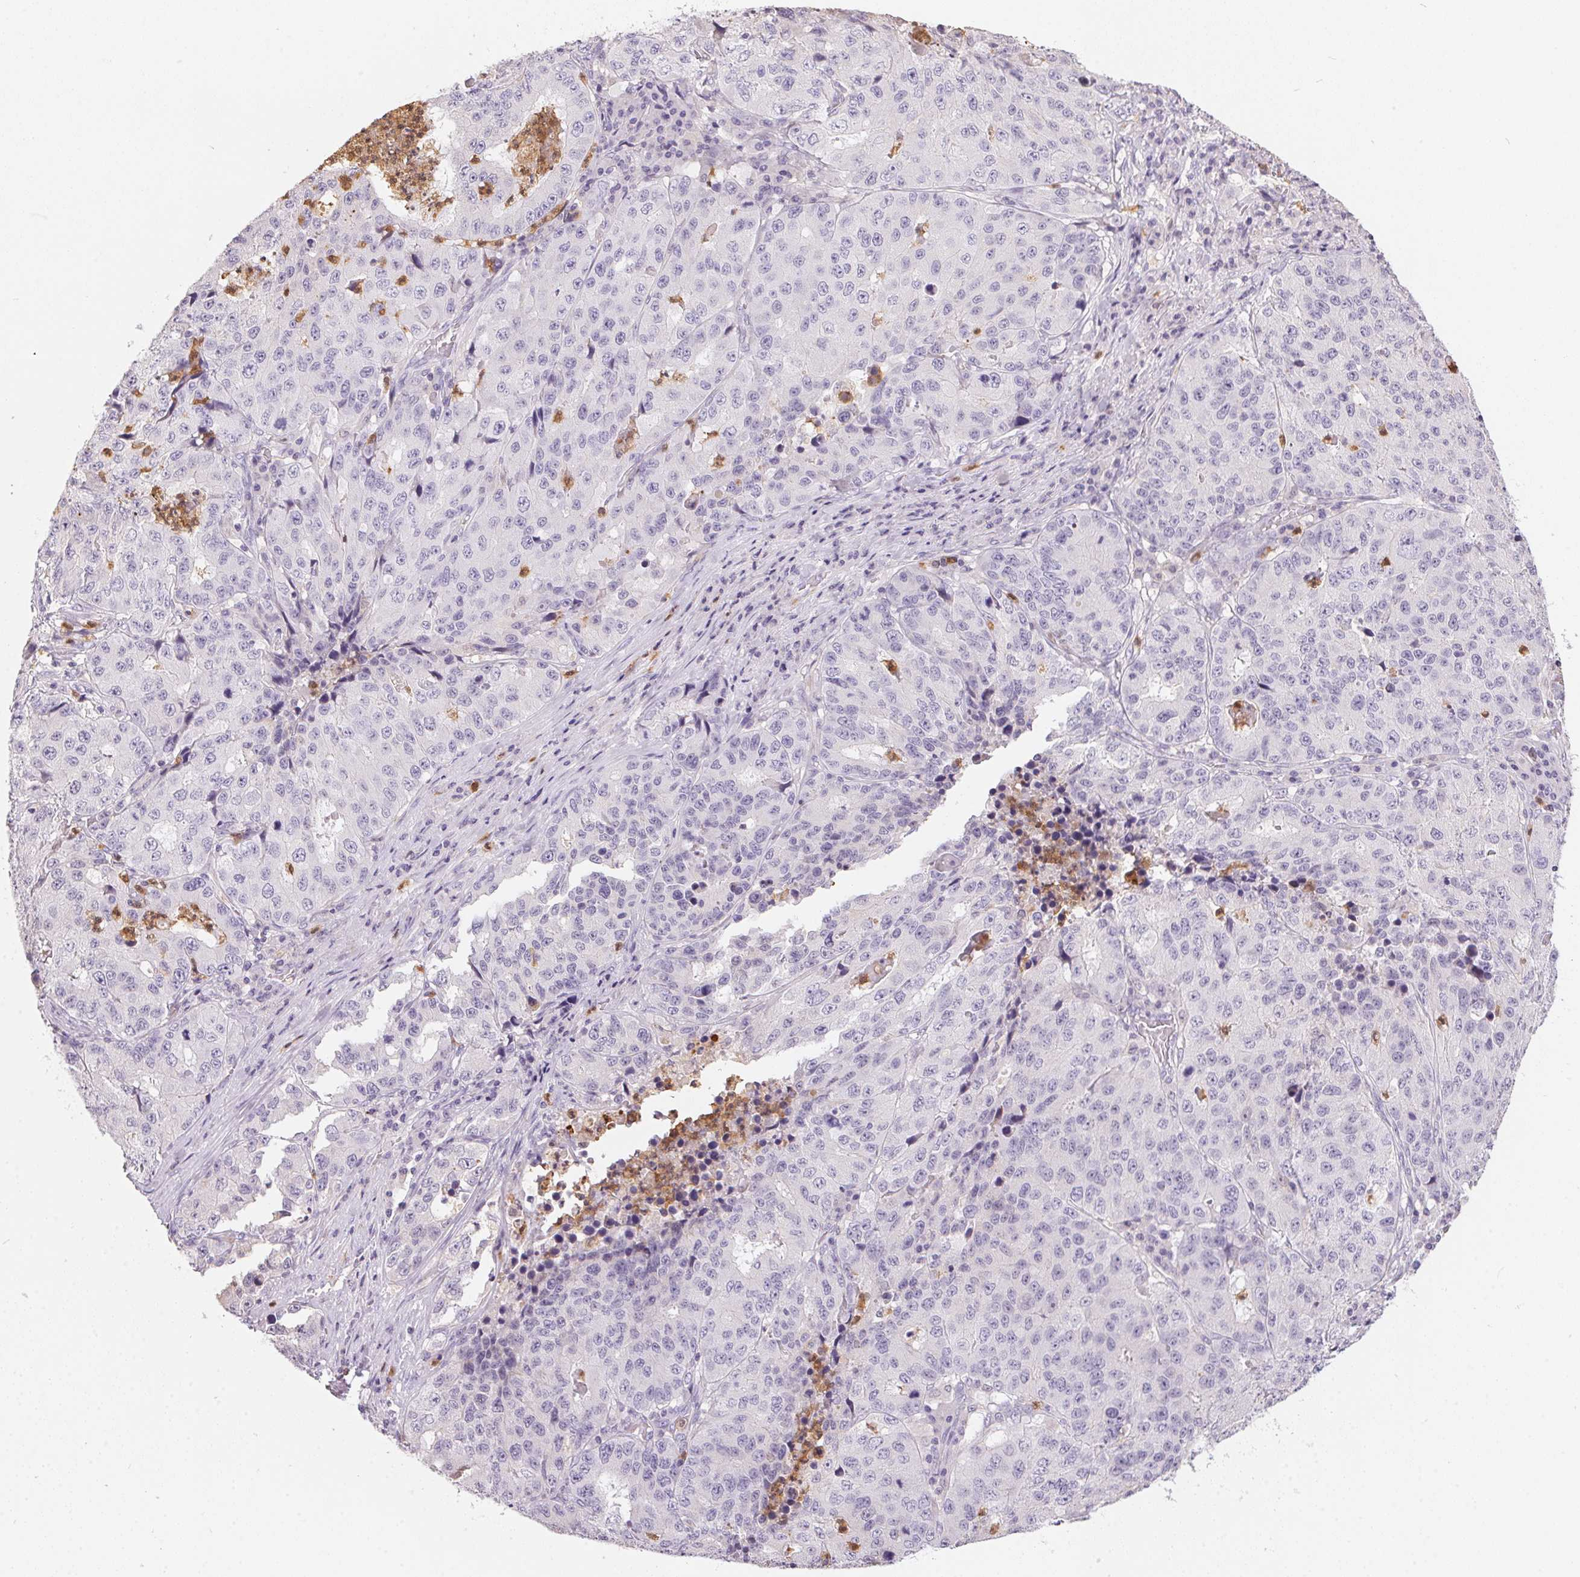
{"staining": {"intensity": "negative", "quantity": "none", "location": "none"}, "tissue": "stomach cancer", "cell_type": "Tumor cells", "image_type": "cancer", "snomed": [{"axis": "morphology", "description": "Adenocarcinoma, NOS"}, {"axis": "topography", "description": "Stomach"}], "caption": "The photomicrograph displays no staining of tumor cells in stomach cancer (adenocarcinoma).", "gene": "SERPINB1", "patient": {"sex": "male", "age": 71}}